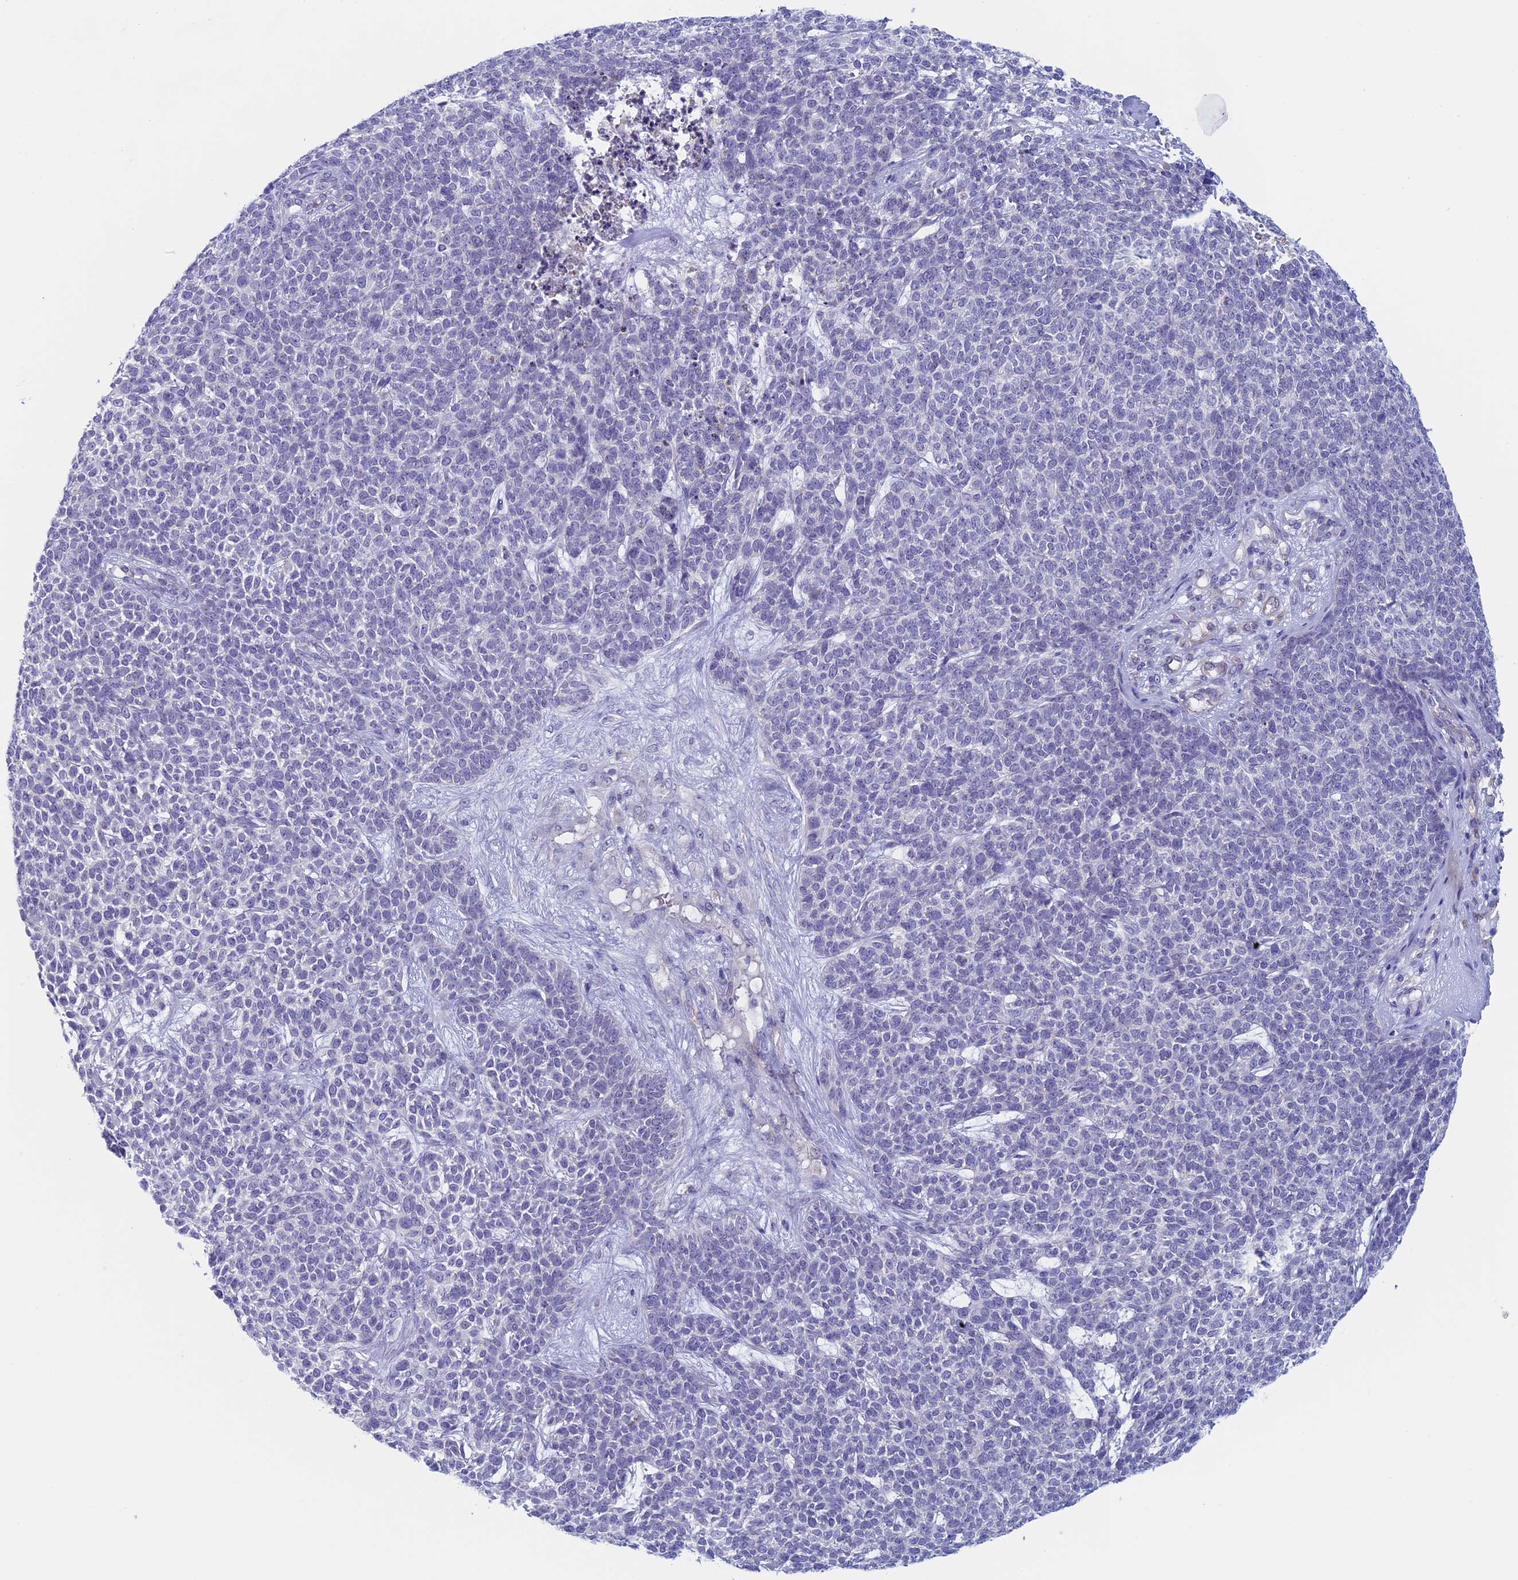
{"staining": {"intensity": "negative", "quantity": "none", "location": "none"}, "tissue": "skin cancer", "cell_type": "Tumor cells", "image_type": "cancer", "snomed": [{"axis": "morphology", "description": "Basal cell carcinoma"}, {"axis": "topography", "description": "Skin"}], "caption": "Photomicrograph shows no significant protein staining in tumor cells of skin basal cell carcinoma. (Stains: DAB (3,3'-diaminobenzidine) immunohistochemistry (IHC) with hematoxylin counter stain, Microscopy: brightfield microscopy at high magnification).", "gene": "MAGEB6", "patient": {"sex": "female", "age": 84}}